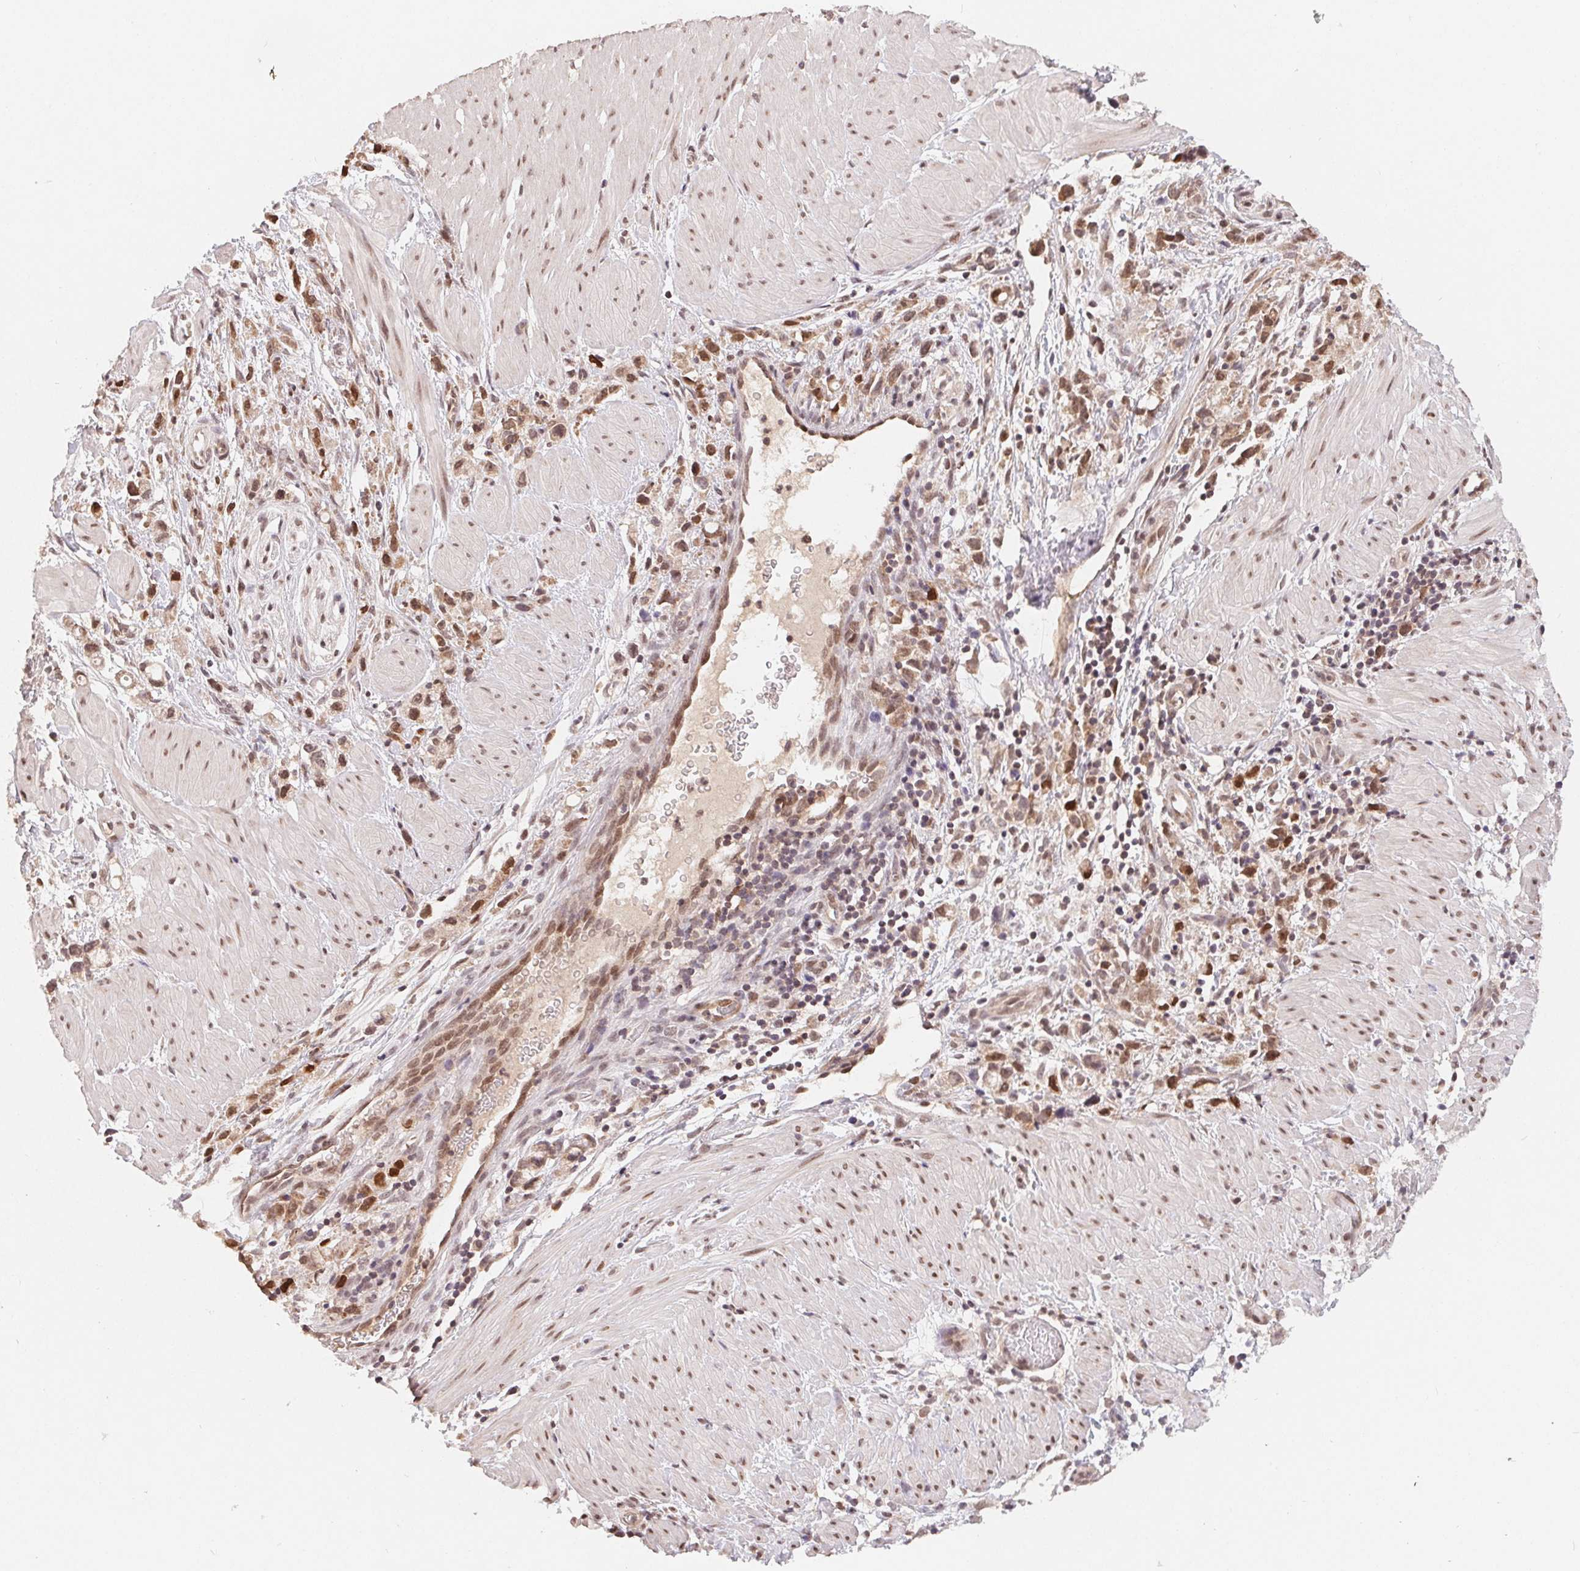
{"staining": {"intensity": "moderate", "quantity": ">75%", "location": "nuclear"}, "tissue": "stomach cancer", "cell_type": "Tumor cells", "image_type": "cancer", "snomed": [{"axis": "morphology", "description": "Adenocarcinoma, NOS"}, {"axis": "topography", "description": "Stomach"}], "caption": "This image reveals stomach cancer (adenocarcinoma) stained with immunohistochemistry to label a protein in brown. The nuclear of tumor cells show moderate positivity for the protein. Nuclei are counter-stained blue.", "gene": "HMGN3", "patient": {"sex": "female", "age": 59}}